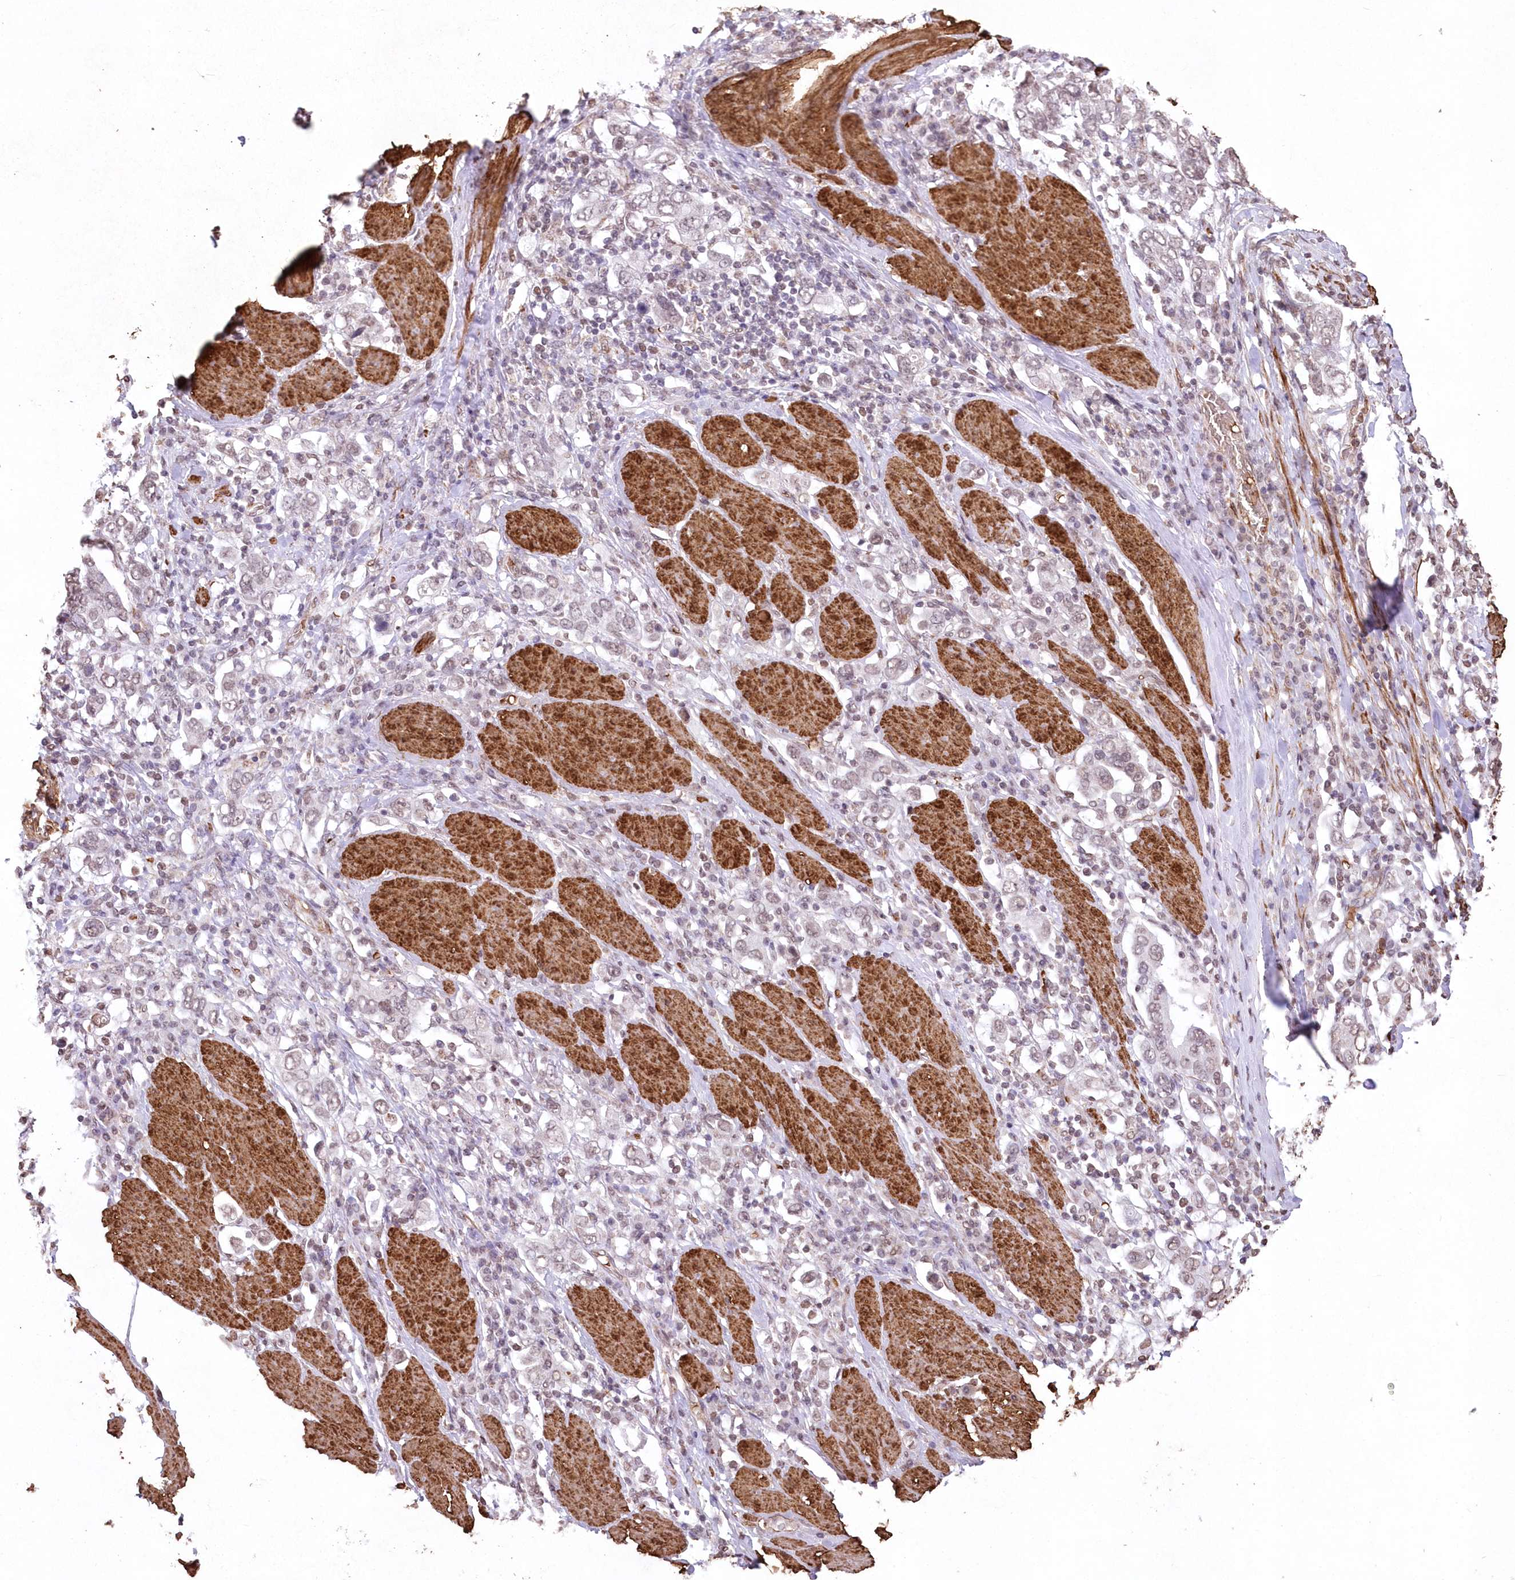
{"staining": {"intensity": "negative", "quantity": "none", "location": "none"}, "tissue": "stomach cancer", "cell_type": "Tumor cells", "image_type": "cancer", "snomed": [{"axis": "morphology", "description": "Adenocarcinoma, NOS"}, {"axis": "topography", "description": "Stomach, upper"}], "caption": "There is no significant expression in tumor cells of stomach cancer (adenocarcinoma).", "gene": "RBM27", "patient": {"sex": "male", "age": 62}}